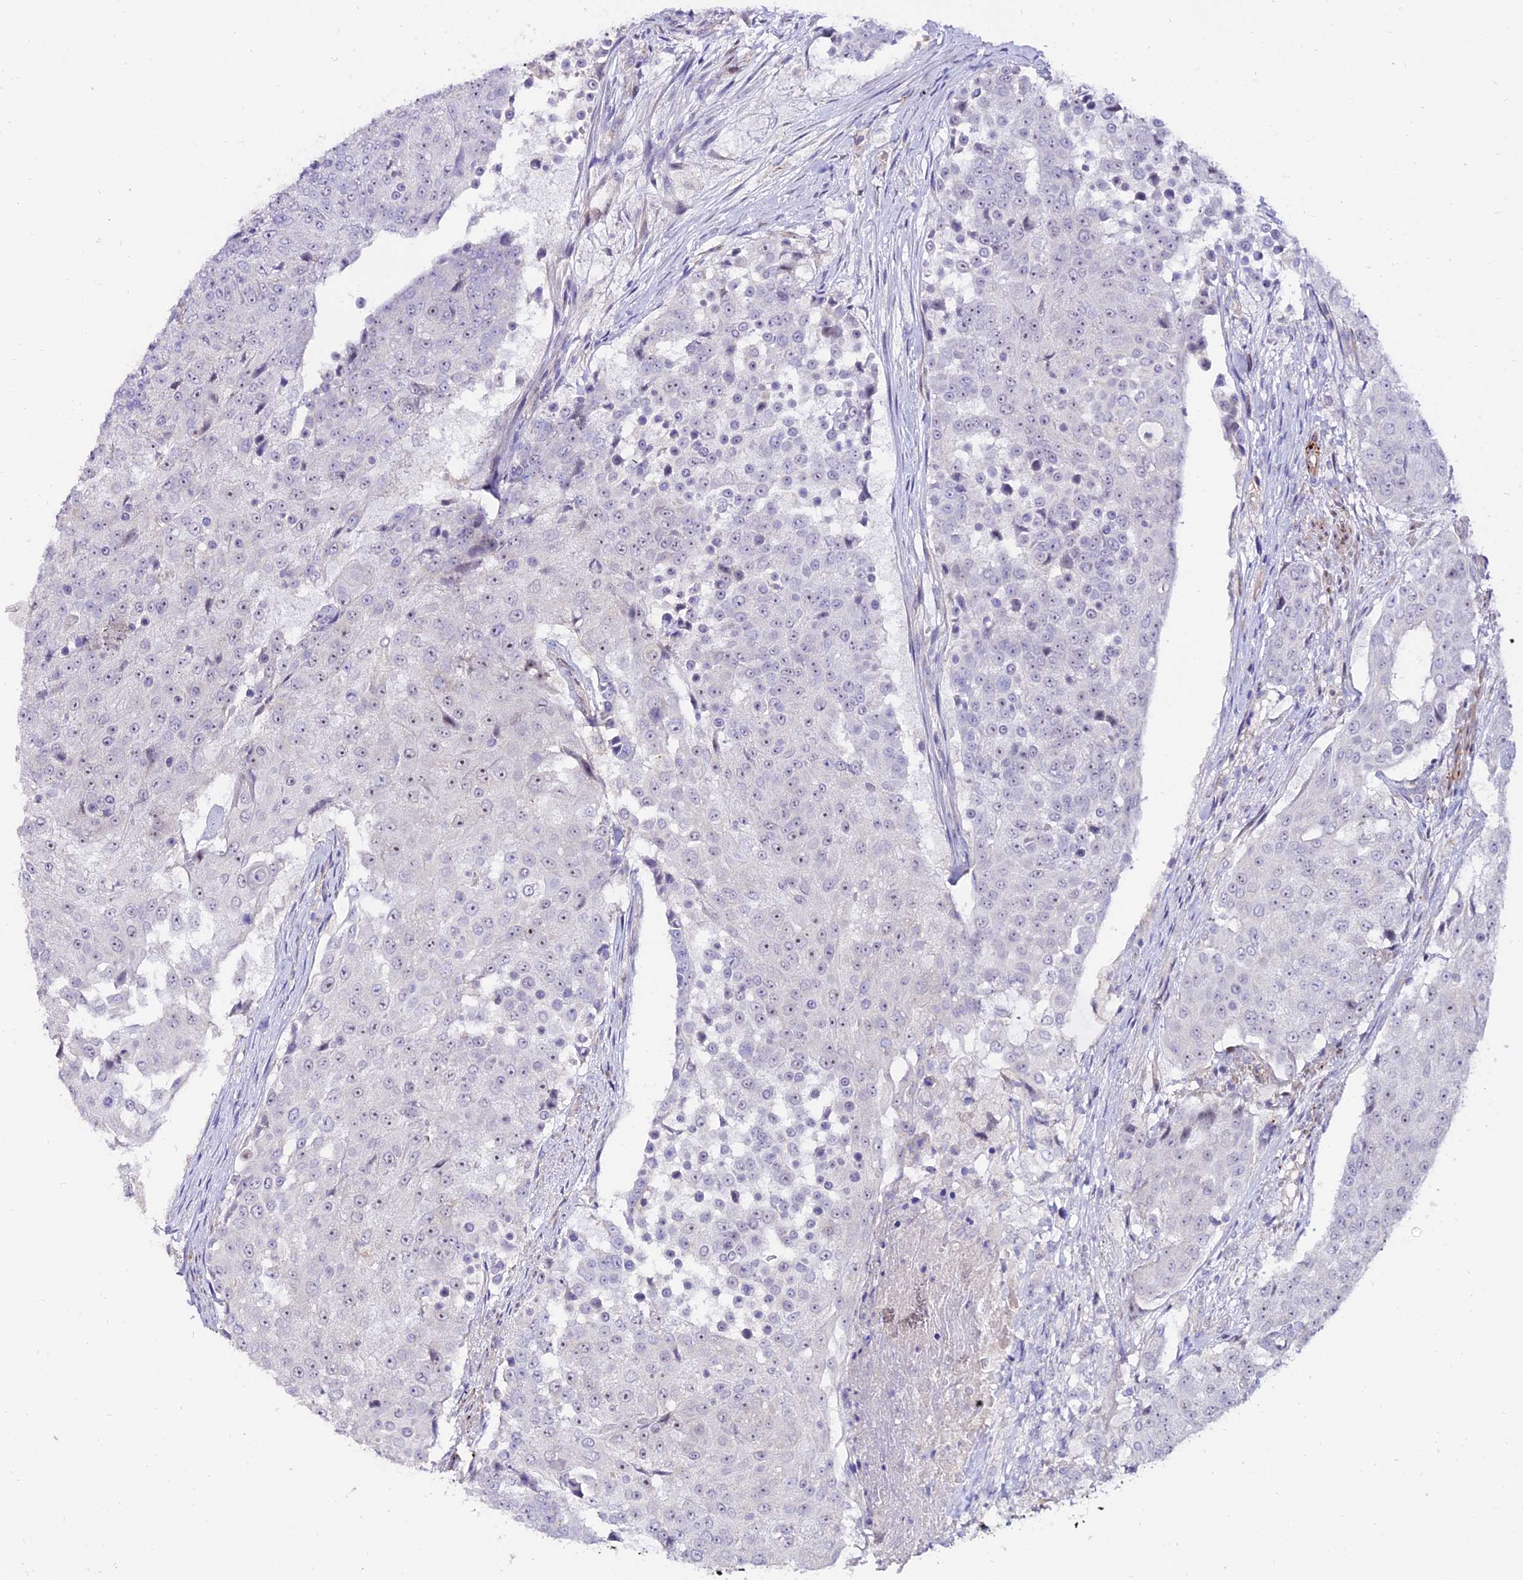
{"staining": {"intensity": "negative", "quantity": "none", "location": "none"}, "tissue": "urothelial cancer", "cell_type": "Tumor cells", "image_type": "cancer", "snomed": [{"axis": "morphology", "description": "Urothelial carcinoma, High grade"}, {"axis": "topography", "description": "Urinary bladder"}], "caption": "This image is of urothelial carcinoma (high-grade) stained with IHC to label a protein in brown with the nuclei are counter-stained blue. There is no positivity in tumor cells. (DAB IHC, high magnification).", "gene": "ALDH3B2", "patient": {"sex": "female", "age": 63}}